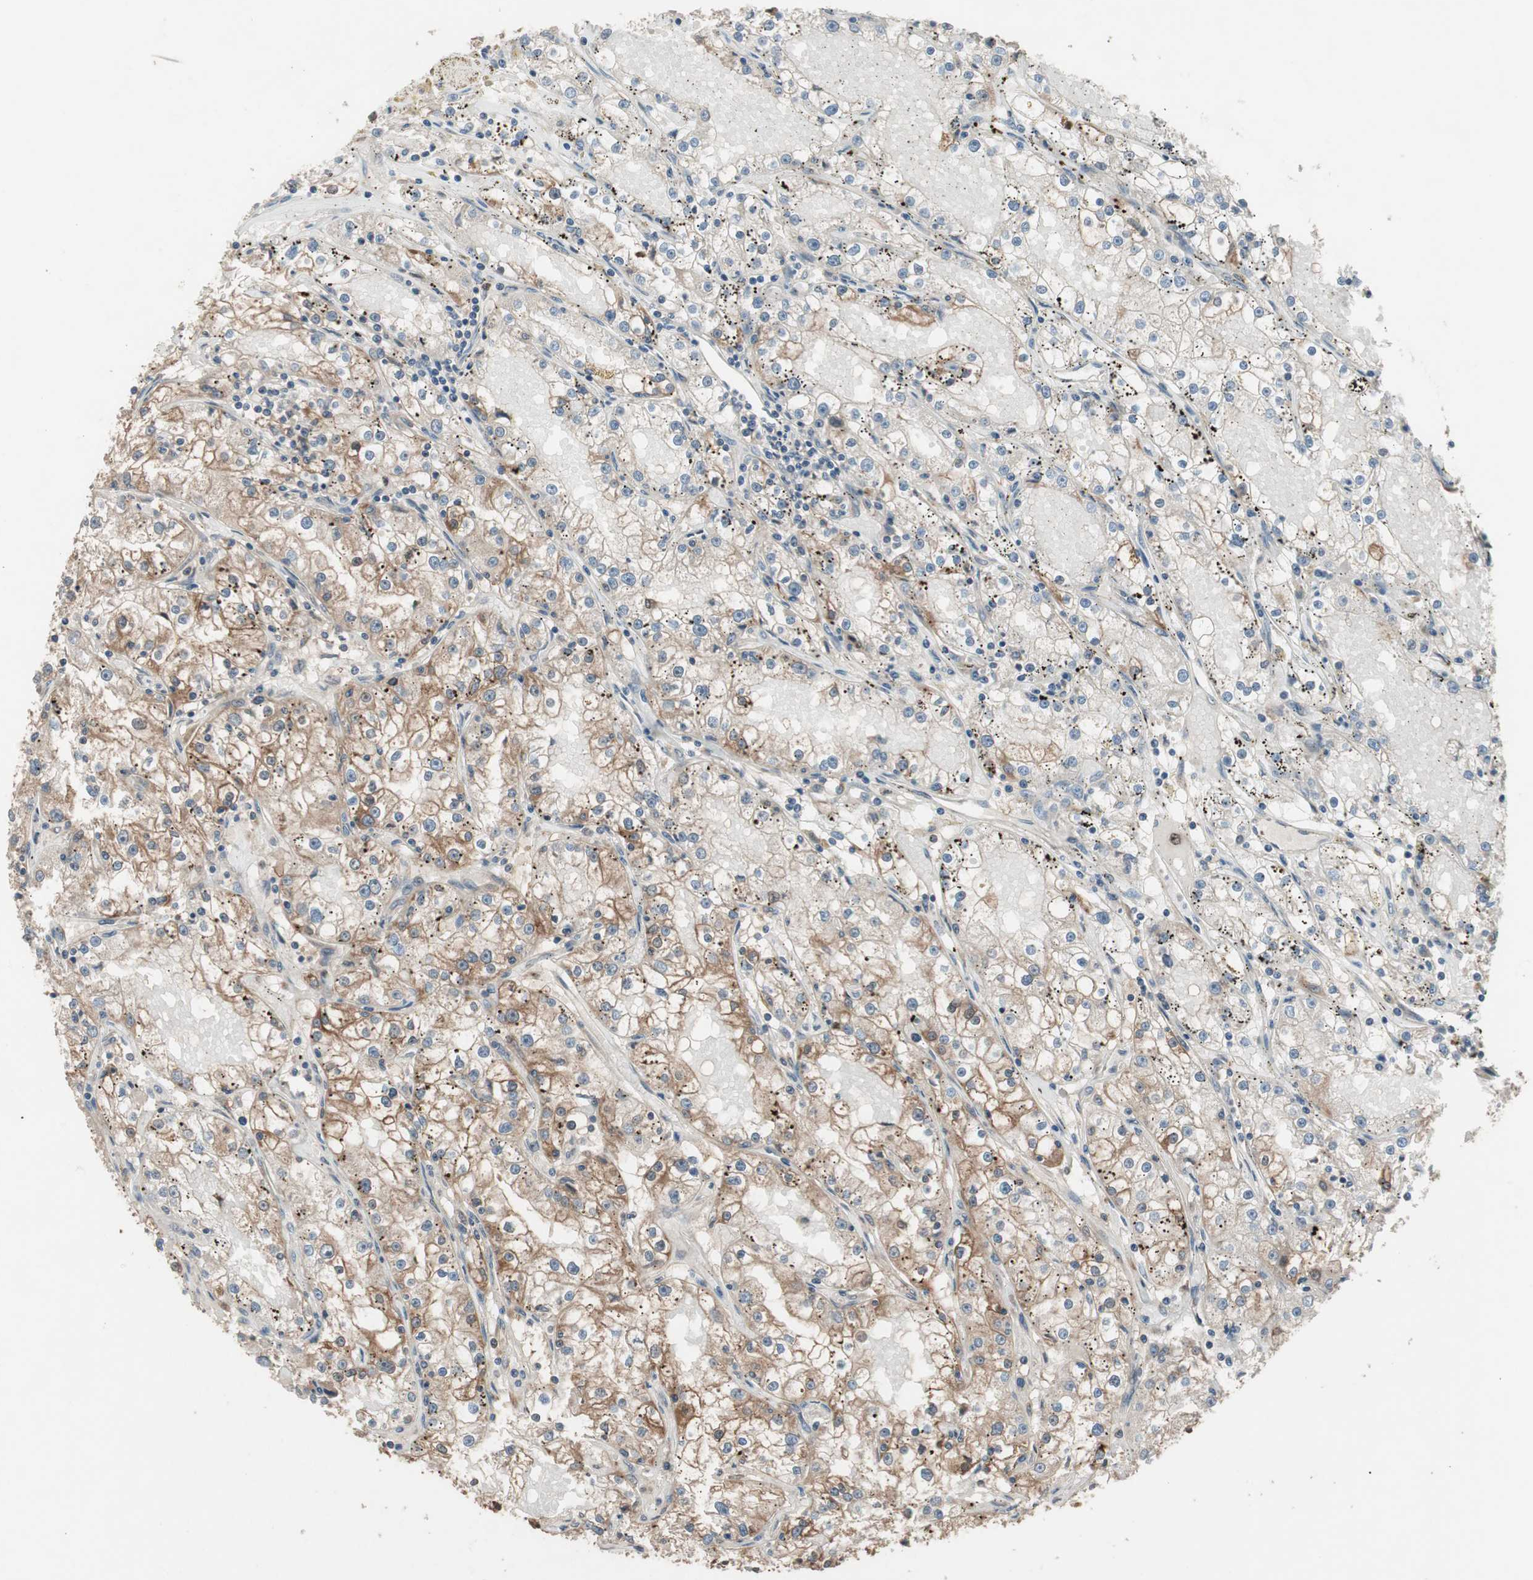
{"staining": {"intensity": "moderate", "quantity": "25%-75%", "location": "cytoplasmic/membranous"}, "tissue": "renal cancer", "cell_type": "Tumor cells", "image_type": "cancer", "snomed": [{"axis": "morphology", "description": "Adenocarcinoma, NOS"}, {"axis": "topography", "description": "Kidney"}], "caption": "Immunohistochemical staining of human renal cancer (adenocarcinoma) exhibits medium levels of moderate cytoplasmic/membranous staining in about 25%-75% of tumor cells. The staining was performed using DAB to visualize the protein expression in brown, while the nuclei were stained in blue with hematoxylin (Magnification: 20x).", "gene": "ATP6AP2", "patient": {"sex": "male", "age": 56}}